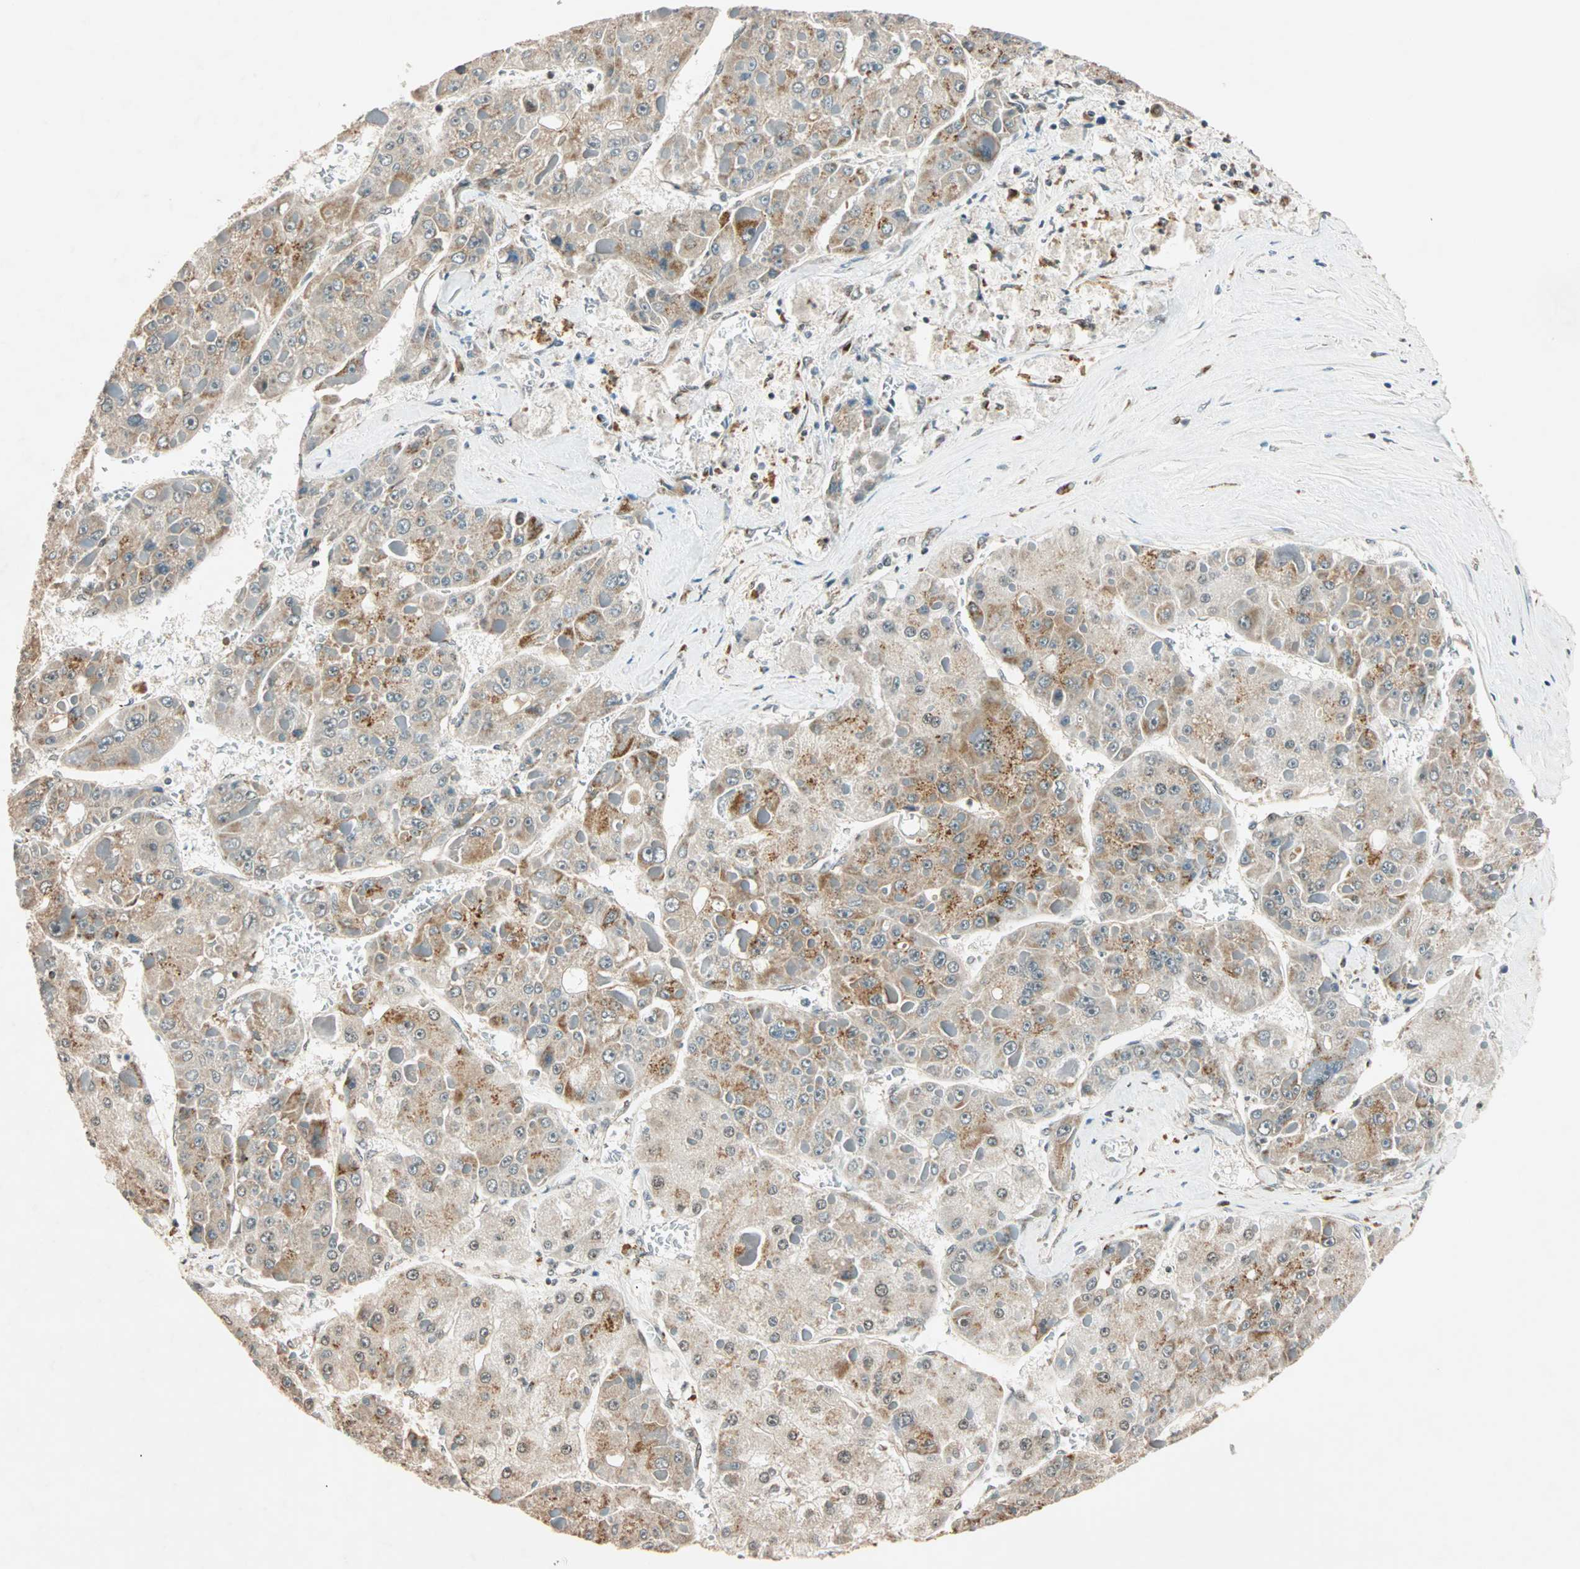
{"staining": {"intensity": "weak", "quantity": "25%-75%", "location": "cytoplasmic/membranous"}, "tissue": "liver cancer", "cell_type": "Tumor cells", "image_type": "cancer", "snomed": [{"axis": "morphology", "description": "Carcinoma, Hepatocellular, NOS"}, {"axis": "topography", "description": "Liver"}], "caption": "Immunohistochemistry of hepatocellular carcinoma (liver) demonstrates low levels of weak cytoplasmic/membranous staining in about 25%-75% of tumor cells. Immunohistochemistry (ihc) stains the protein of interest in brown and the nuclei are stained blue.", "gene": "PRDM2", "patient": {"sex": "female", "age": 73}}